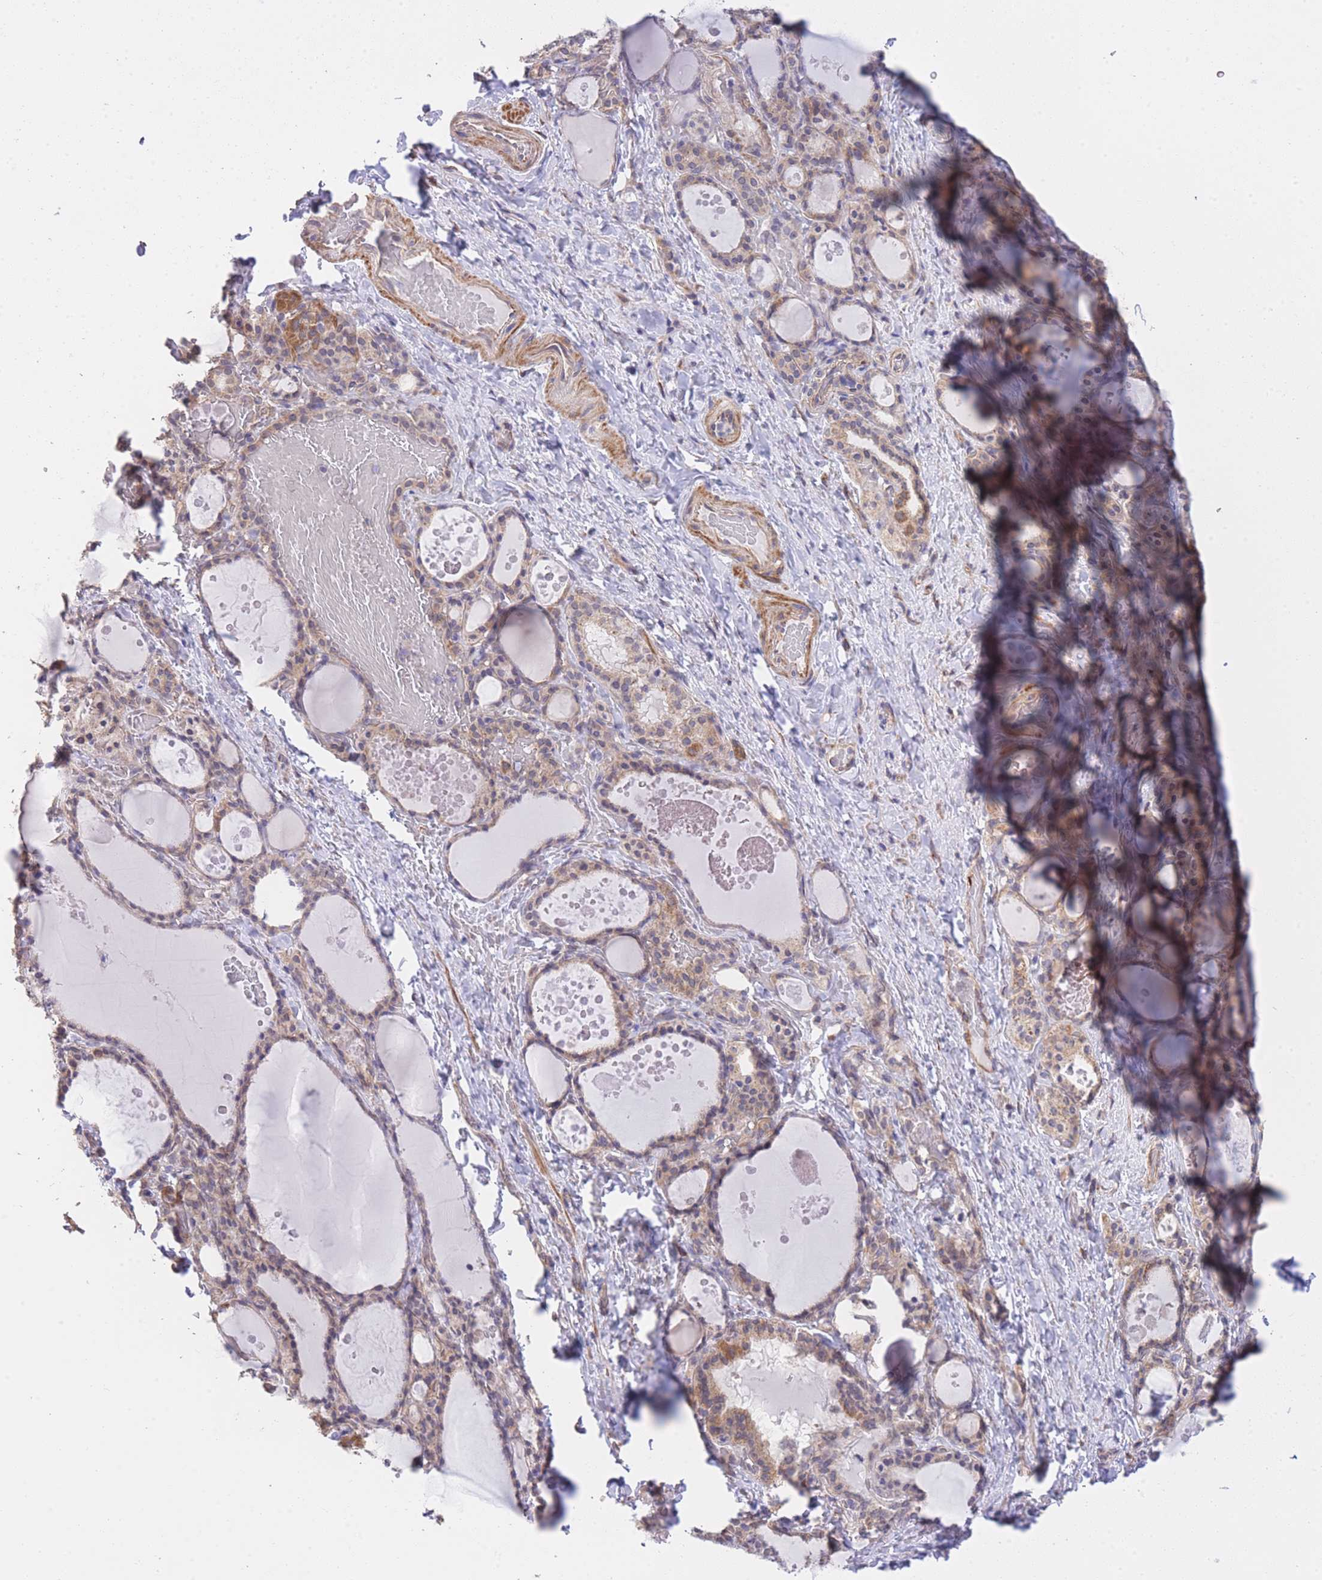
{"staining": {"intensity": "weak", "quantity": "25%-75%", "location": "cytoplasmic/membranous"}, "tissue": "thyroid gland", "cell_type": "Glandular cells", "image_type": "normal", "snomed": [{"axis": "morphology", "description": "Normal tissue, NOS"}, {"axis": "topography", "description": "Thyroid gland"}], "caption": "Immunohistochemistry (IHC) (DAB (3,3'-diaminobenzidine)) staining of benign thyroid gland displays weak cytoplasmic/membranous protein staining in about 25%-75% of glandular cells.", "gene": "CTBP1", "patient": {"sex": "female", "age": 46}}